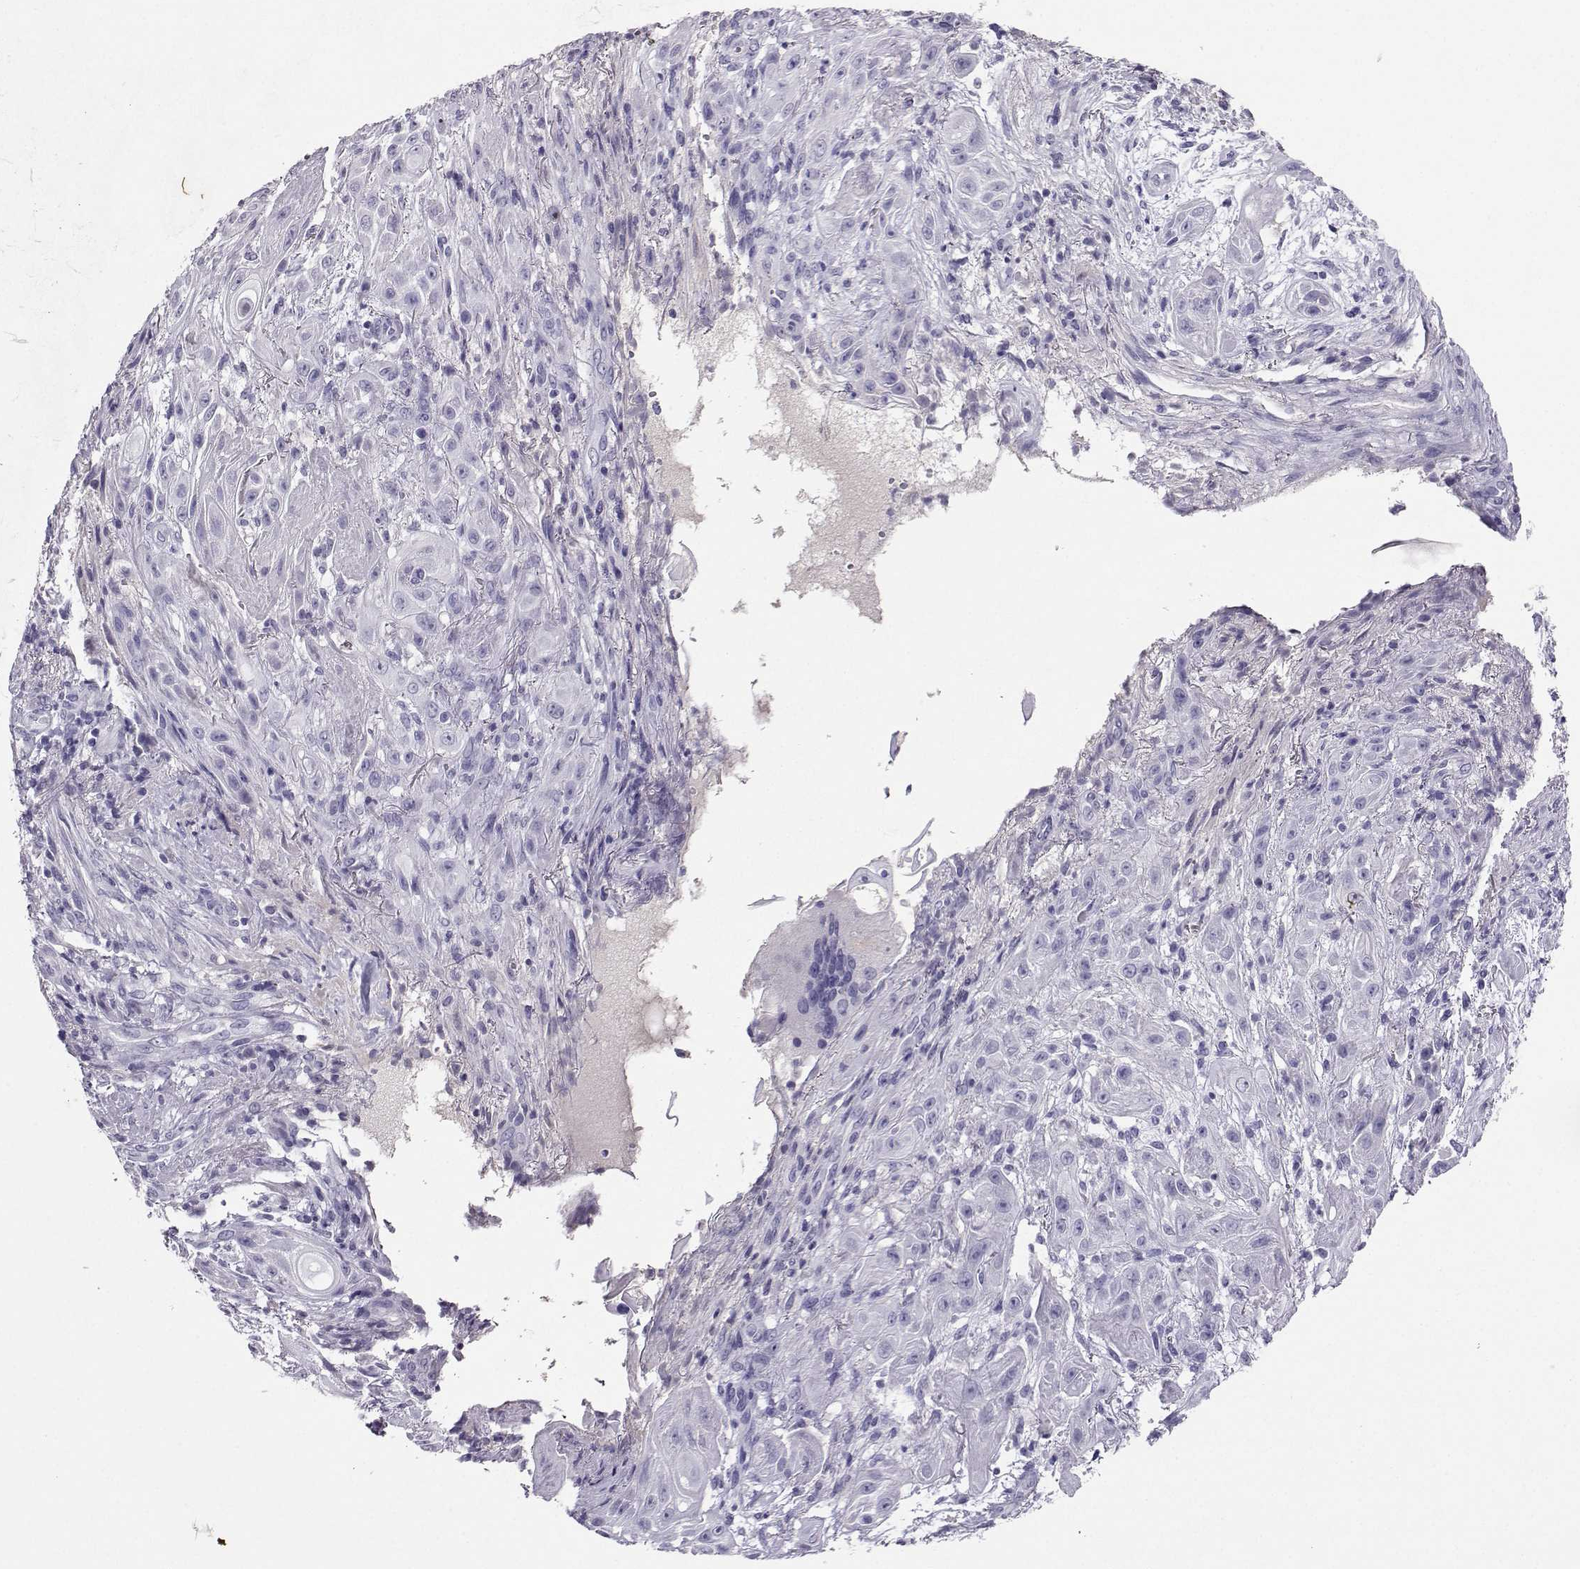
{"staining": {"intensity": "negative", "quantity": "none", "location": "none"}, "tissue": "skin cancer", "cell_type": "Tumor cells", "image_type": "cancer", "snomed": [{"axis": "morphology", "description": "Squamous cell carcinoma, NOS"}, {"axis": "topography", "description": "Skin"}], "caption": "Immunohistochemistry (IHC) image of neoplastic tissue: human skin squamous cell carcinoma stained with DAB (3,3'-diaminobenzidine) reveals no significant protein expression in tumor cells.", "gene": "GRIK4", "patient": {"sex": "male", "age": 62}}